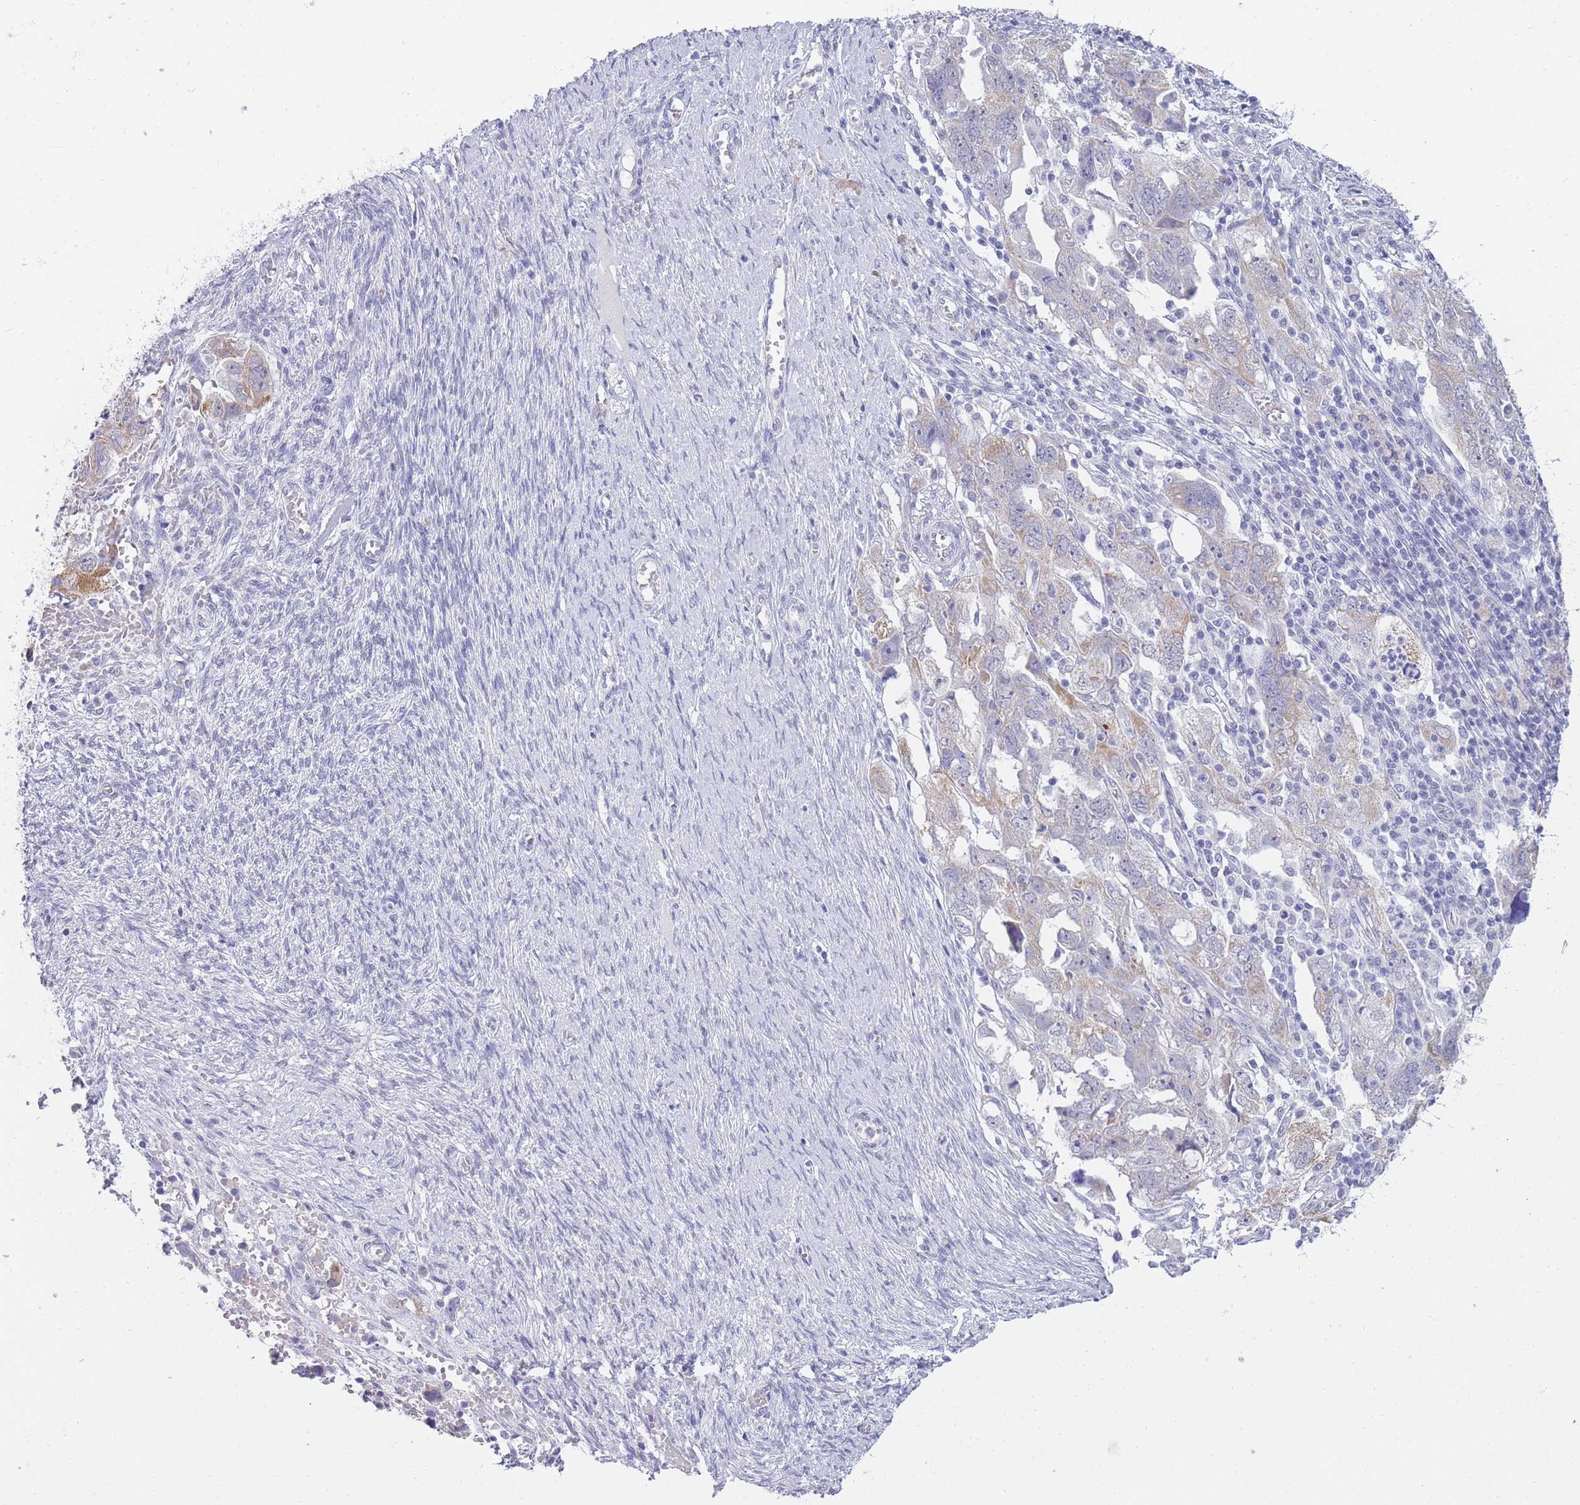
{"staining": {"intensity": "moderate", "quantity": "25%-75%", "location": "cytoplasmic/membranous"}, "tissue": "ovarian cancer", "cell_type": "Tumor cells", "image_type": "cancer", "snomed": [{"axis": "morphology", "description": "Carcinoma, NOS"}, {"axis": "morphology", "description": "Cystadenocarcinoma, serous, NOS"}, {"axis": "topography", "description": "Ovary"}], "caption": "Moderate cytoplasmic/membranous expression is identified in about 25%-75% of tumor cells in ovarian carcinoma.", "gene": "FRAT2", "patient": {"sex": "female", "age": 69}}